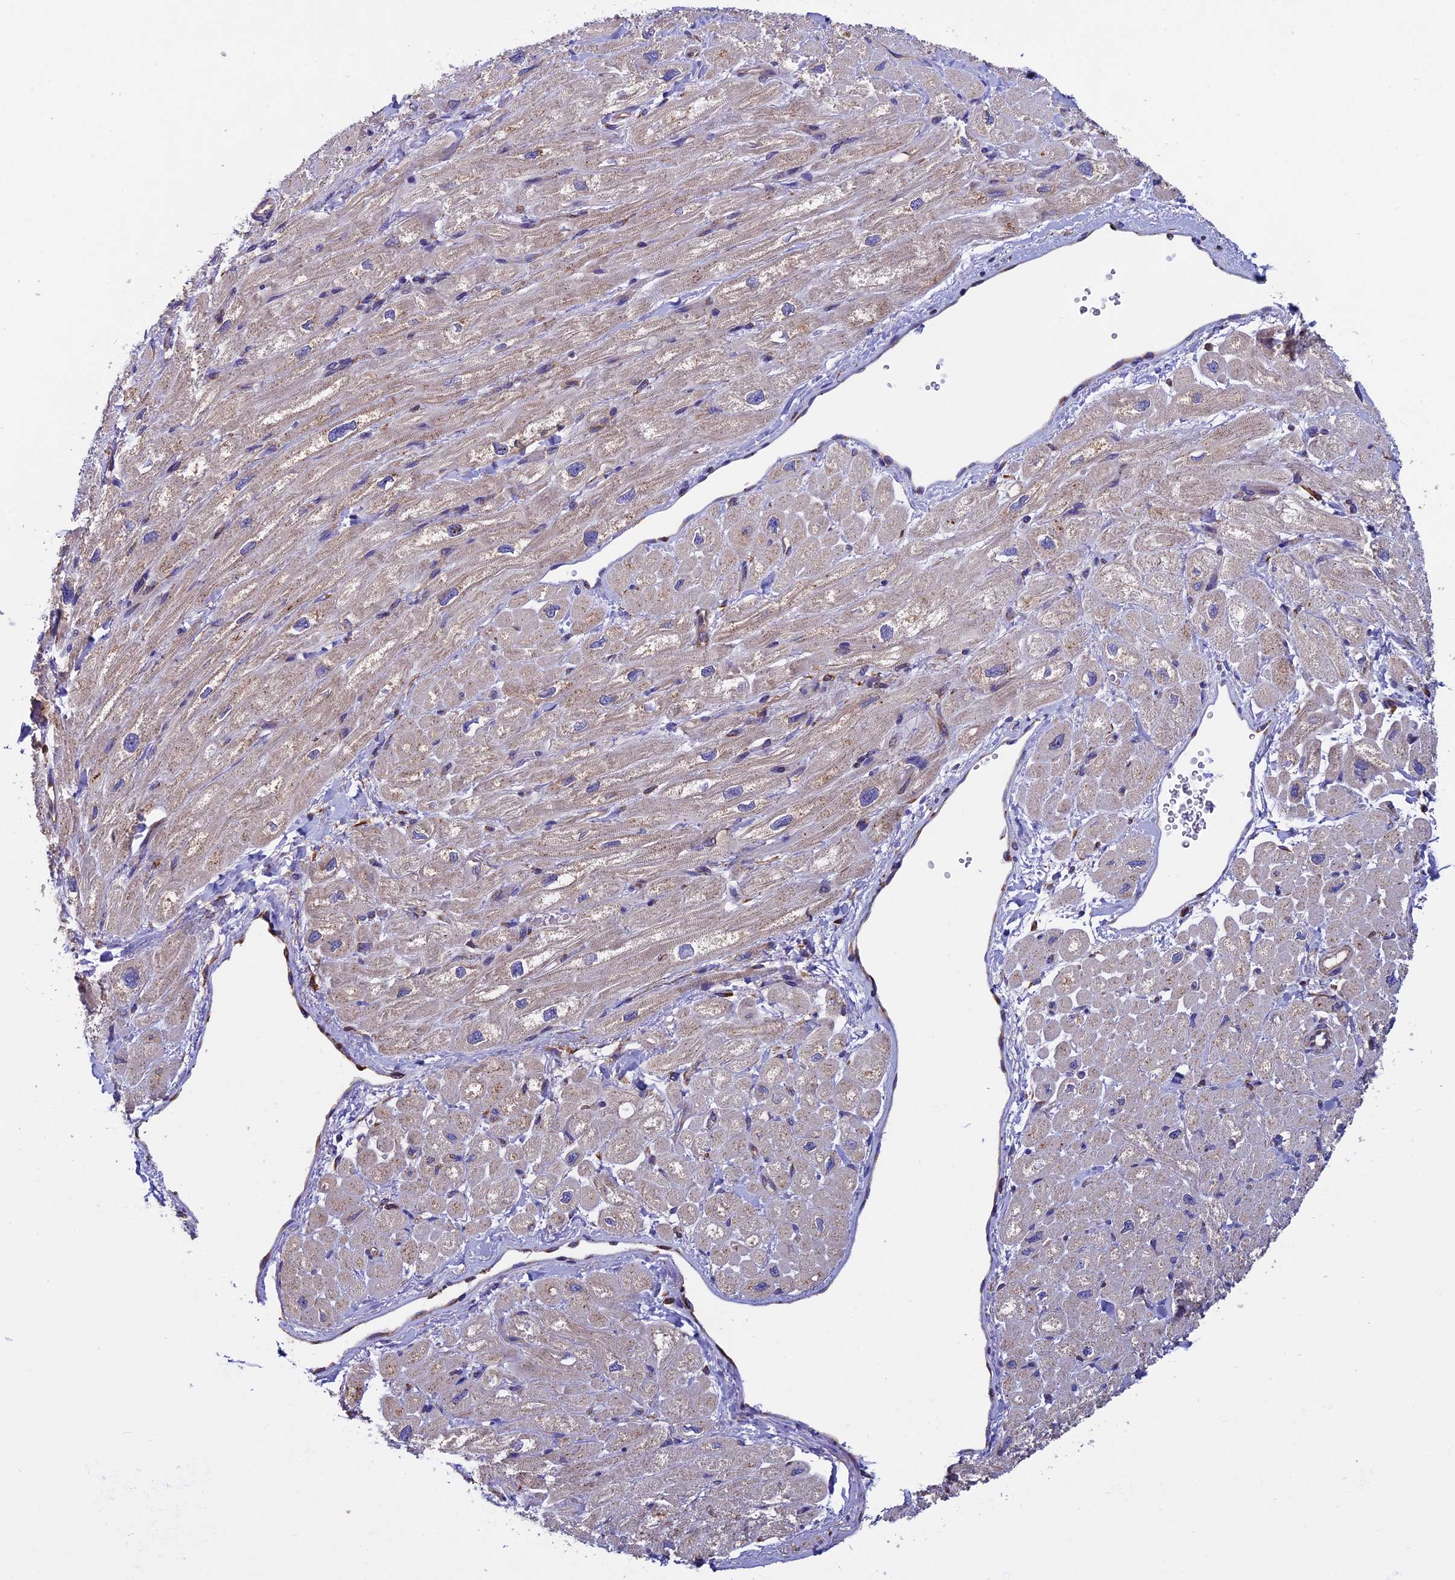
{"staining": {"intensity": "moderate", "quantity": "25%-75%", "location": "cytoplasmic/membranous"}, "tissue": "heart muscle", "cell_type": "Cardiomyocytes", "image_type": "normal", "snomed": [{"axis": "morphology", "description": "Normal tissue, NOS"}, {"axis": "topography", "description": "Heart"}], "caption": "A high-resolution photomicrograph shows immunohistochemistry staining of unremarkable heart muscle, which demonstrates moderate cytoplasmic/membranous expression in approximately 25%-75% of cardiomyocytes.", "gene": "BTBD3", "patient": {"sex": "male", "age": 65}}